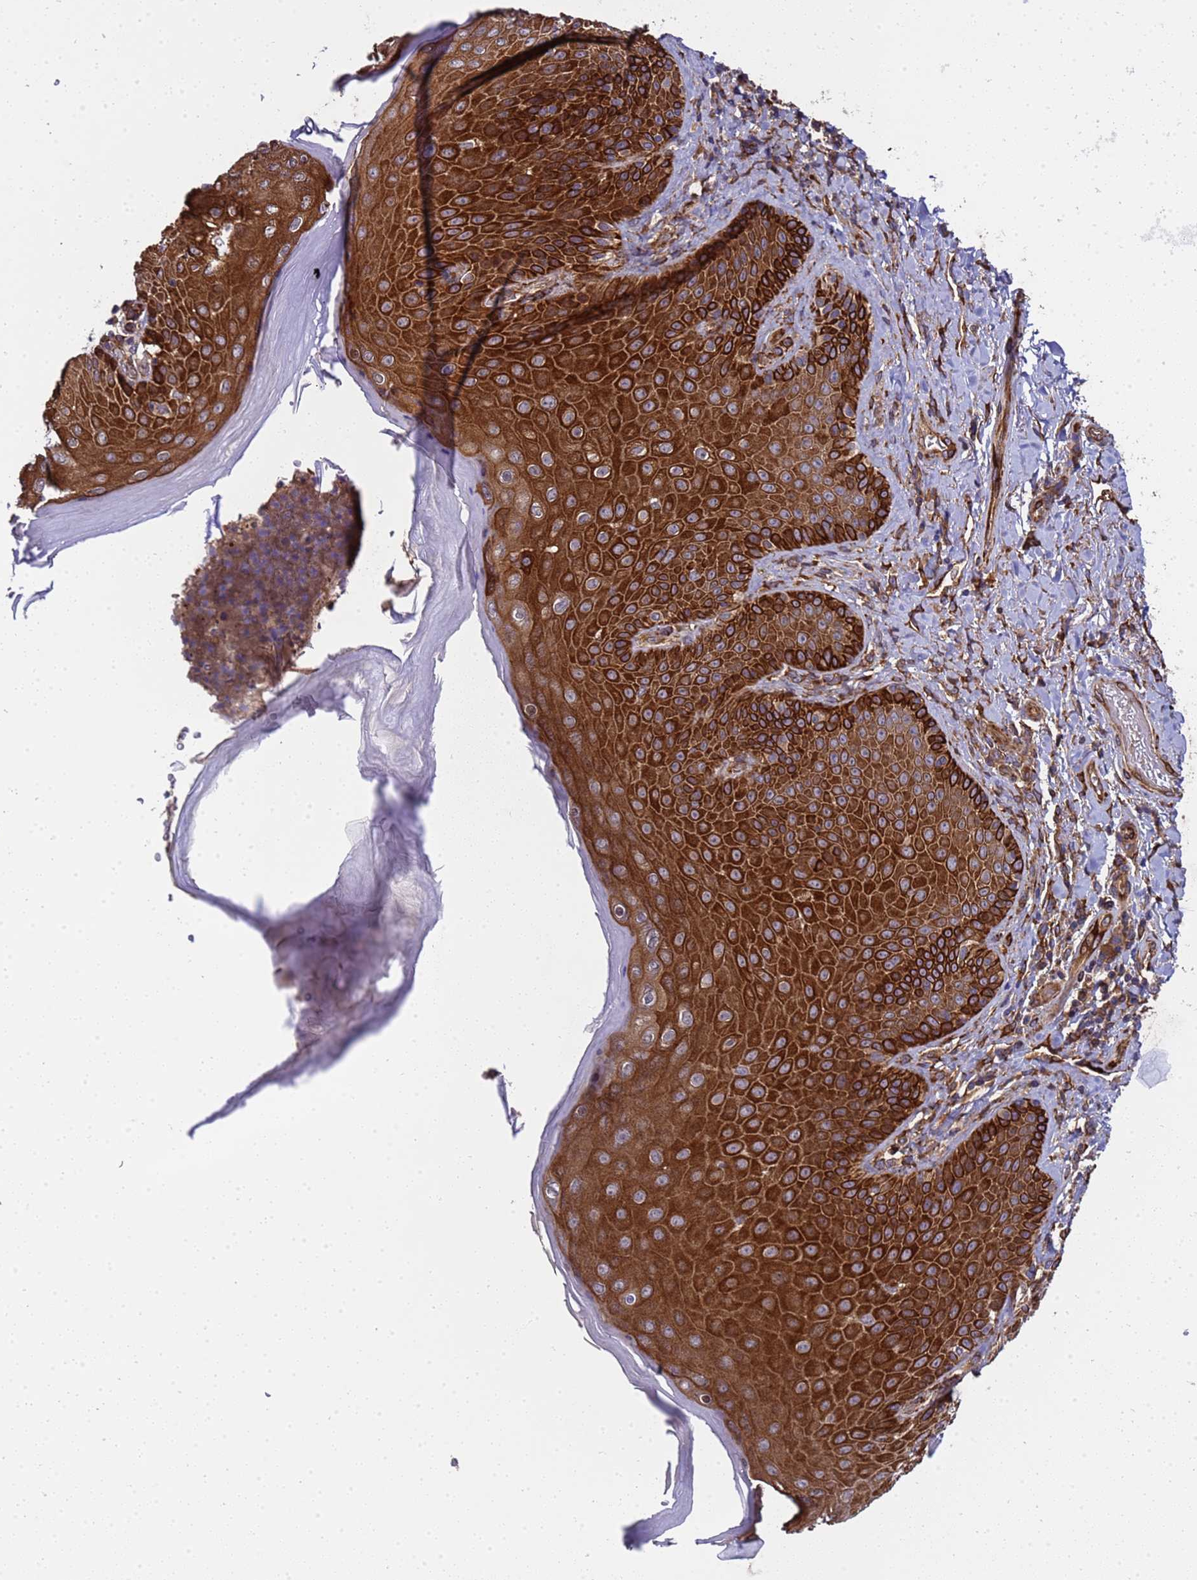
{"staining": {"intensity": "strong", "quantity": ">75%", "location": "cytoplasmic/membranous"}, "tissue": "skin", "cell_type": "Epidermal cells", "image_type": "normal", "snomed": [{"axis": "morphology", "description": "Normal tissue, NOS"}, {"axis": "topography", "description": "Anal"}], "caption": "Immunohistochemical staining of benign skin shows strong cytoplasmic/membranous protein positivity in about >75% of epidermal cells.", "gene": "MOCS1", "patient": {"sex": "female", "age": 89}}